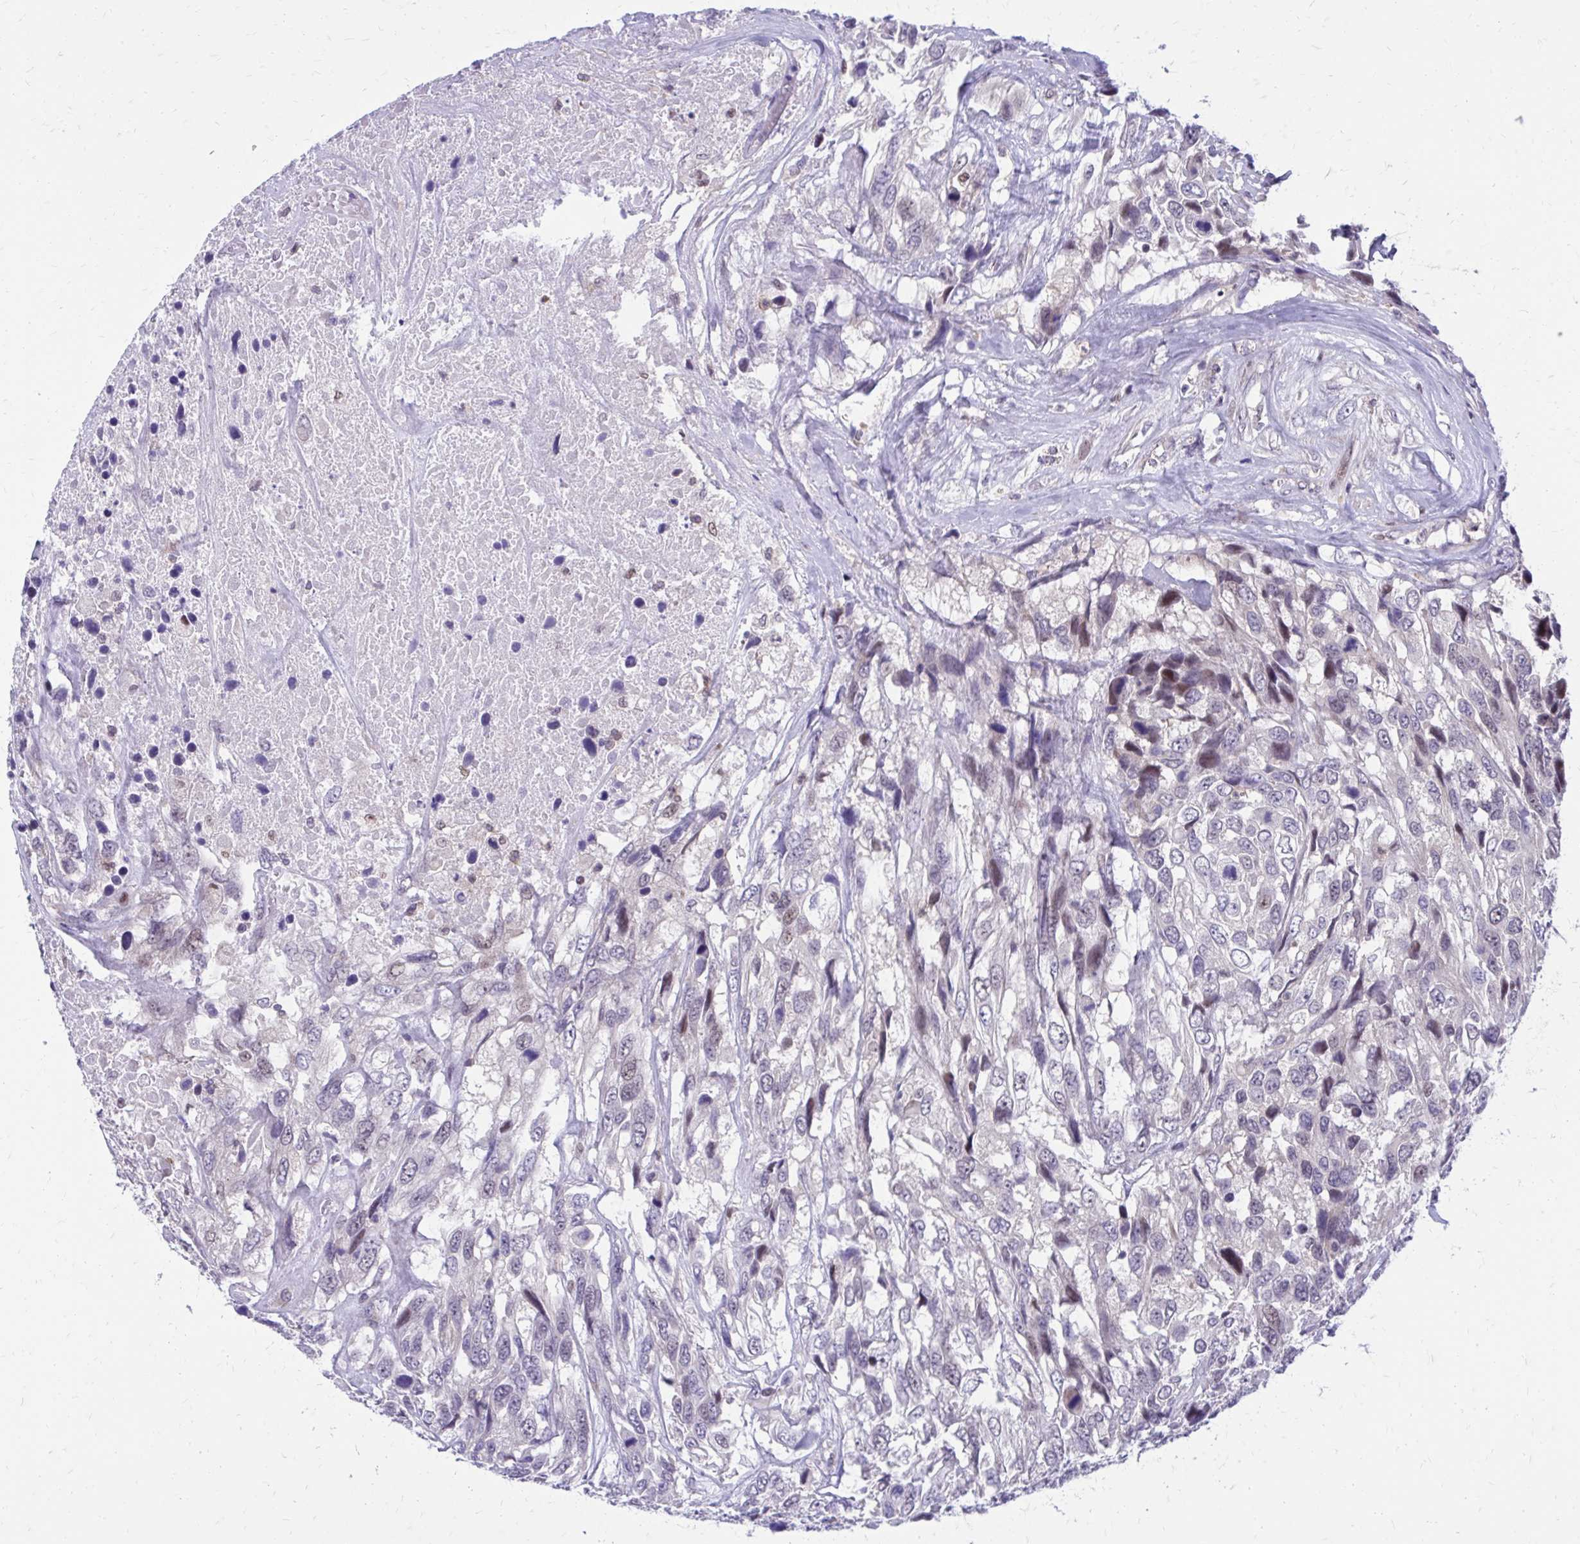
{"staining": {"intensity": "weak", "quantity": "<25%", "location": "nuclear"}, "tissue": "urothelial cancer", "cell_type": "Tumor cells", "image_type": "cancer", "snomed": [{"axis": "morphology", "description": "Urothelial carcinoma, High grade"}, {"axis": "topography", "description": "Urinary bladder"}], "caption": "Immunohistochemistry (IHC) of urothelial carcinoma (high-grade) displays no expression in tumor cells.", "gene": "ANKRD30B", "patient": {"sex": "female", "age": 70}}